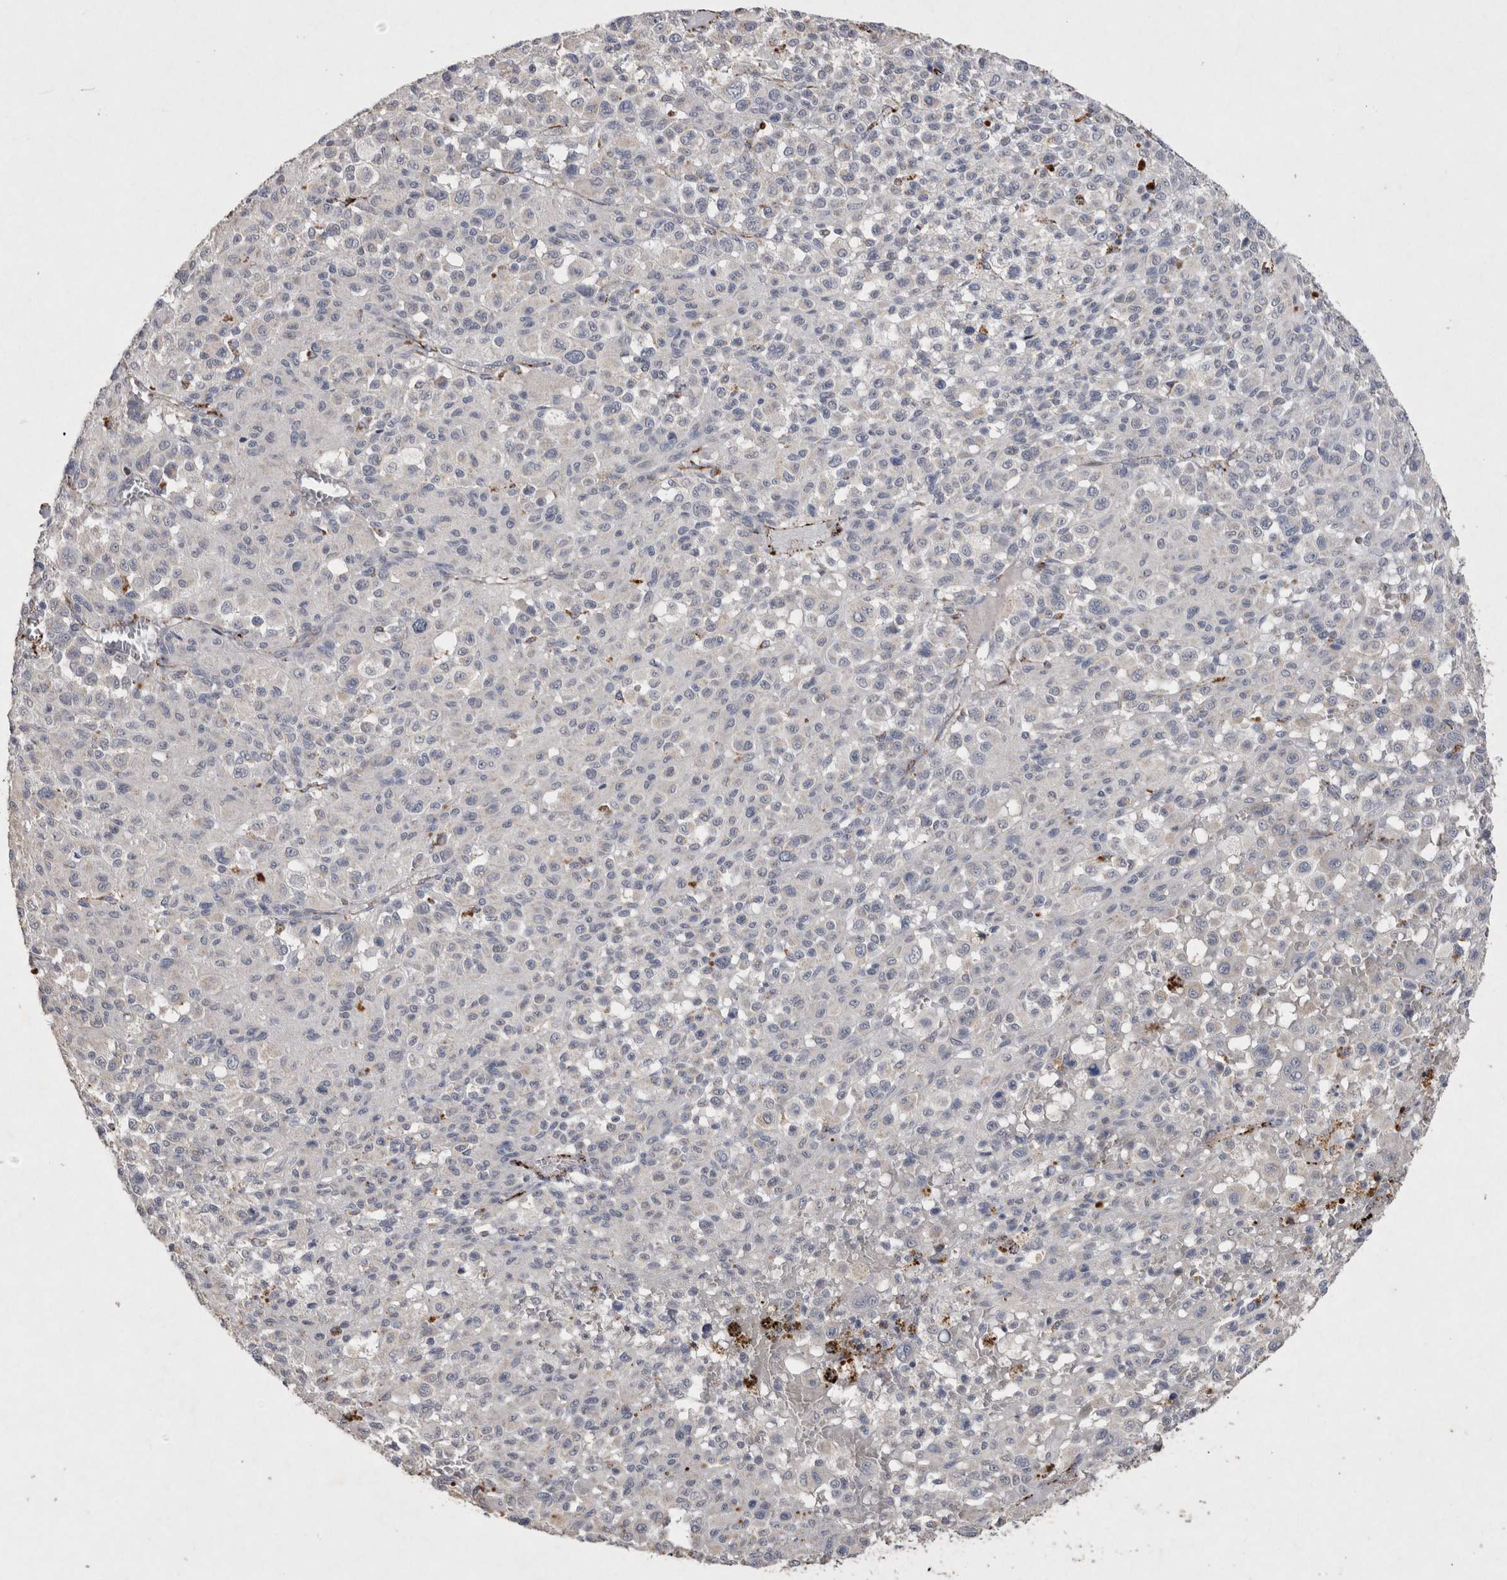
{"staining": {"intensity": "negative", "quantity": "none", "location": "none"}, "tissue": "melanoma", "cell_type": "Tumor cells", "image_type": "cancer", "snomed": [{"axis": "morphology", "description": "Malignant melanoma, Metastatic site"}, {"axis": "topography", "description": "Skin"}], "caption": "A photomicrograph of malignant melanoma (metastatic site) stained for a protein shows no brown staining in tumor cells. (Stains: DAB (3,3'-diaminobenzidine) IHC with hematoxylin counter stain, Microscopy: brightfield microscopy at high magnification).", "gene": "DKK3", "patient": {"sex": "female", "age": 74}}